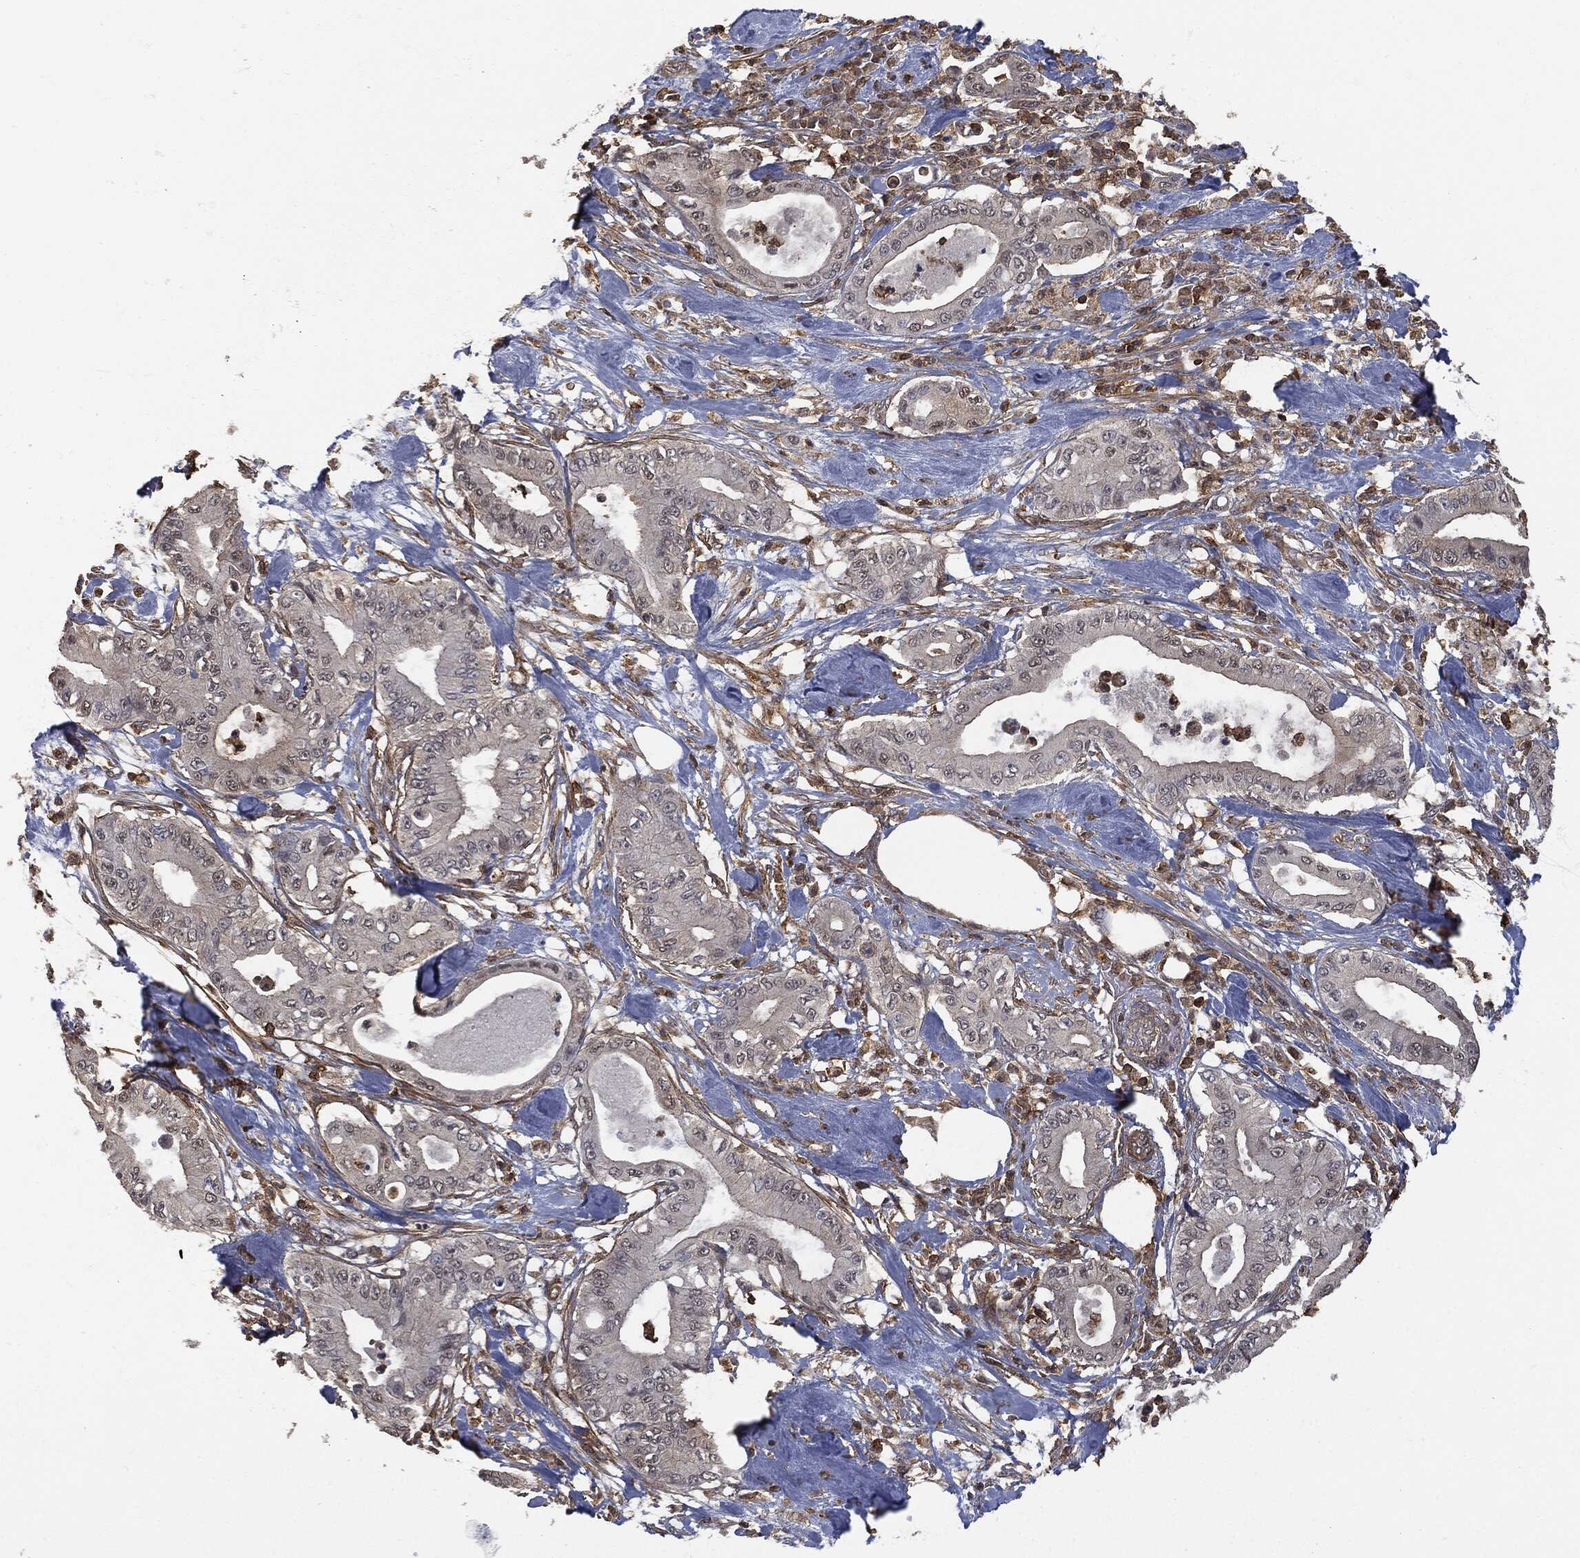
{"staining": {"intensity": "negative", "quantity": "none", "location": "none"}, "tissue": "pancreatic cancer", "cell_type": "Tumor cells", "image_type": "cancer", "snomed": [{"axis": "morphology", "description": "Adenocarcinoma, NOS"}, {"axis": "topography", "description": "Pancreas"}], "caption": "The image displays no staining of tumor cells in pancreatic adenocarcinoma.", "gene": "PSMB10", "patient": {"sex": "male", "age": 71}}